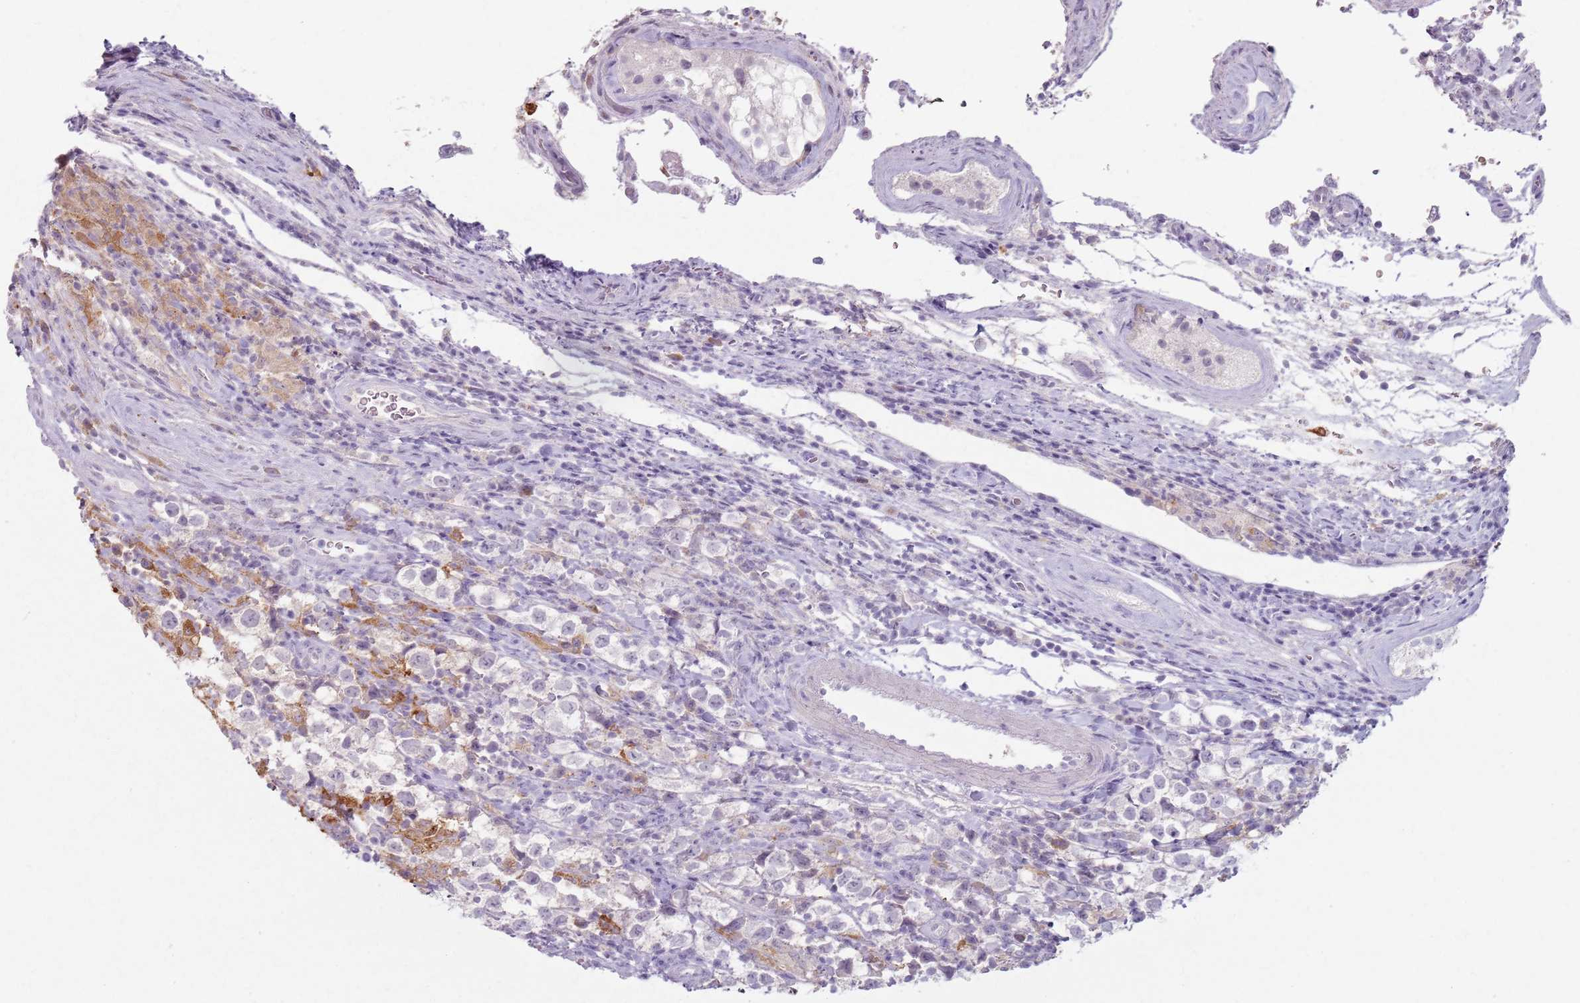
{"staining": {"intensity": "negative", "quantity": "none", "location": "none"}, "tissue": "testis cancer", "cell_type": "Tumor cells", "image_type": "cancer", "snomed": [{"axis": "morphology", "description": "Seminoma, NOS"}, {"axis": "morphology", "description": "Carcinoma, Embryonal, NOS"}, {"axis": "topography", "description": "Testis"}], "caption": "Immunohistochemical staining of human testis cancer exhibits no significant positivity in tumor cells.", "gene": "GDPGP1", "patient": {"sex": "male", "age": 41}}